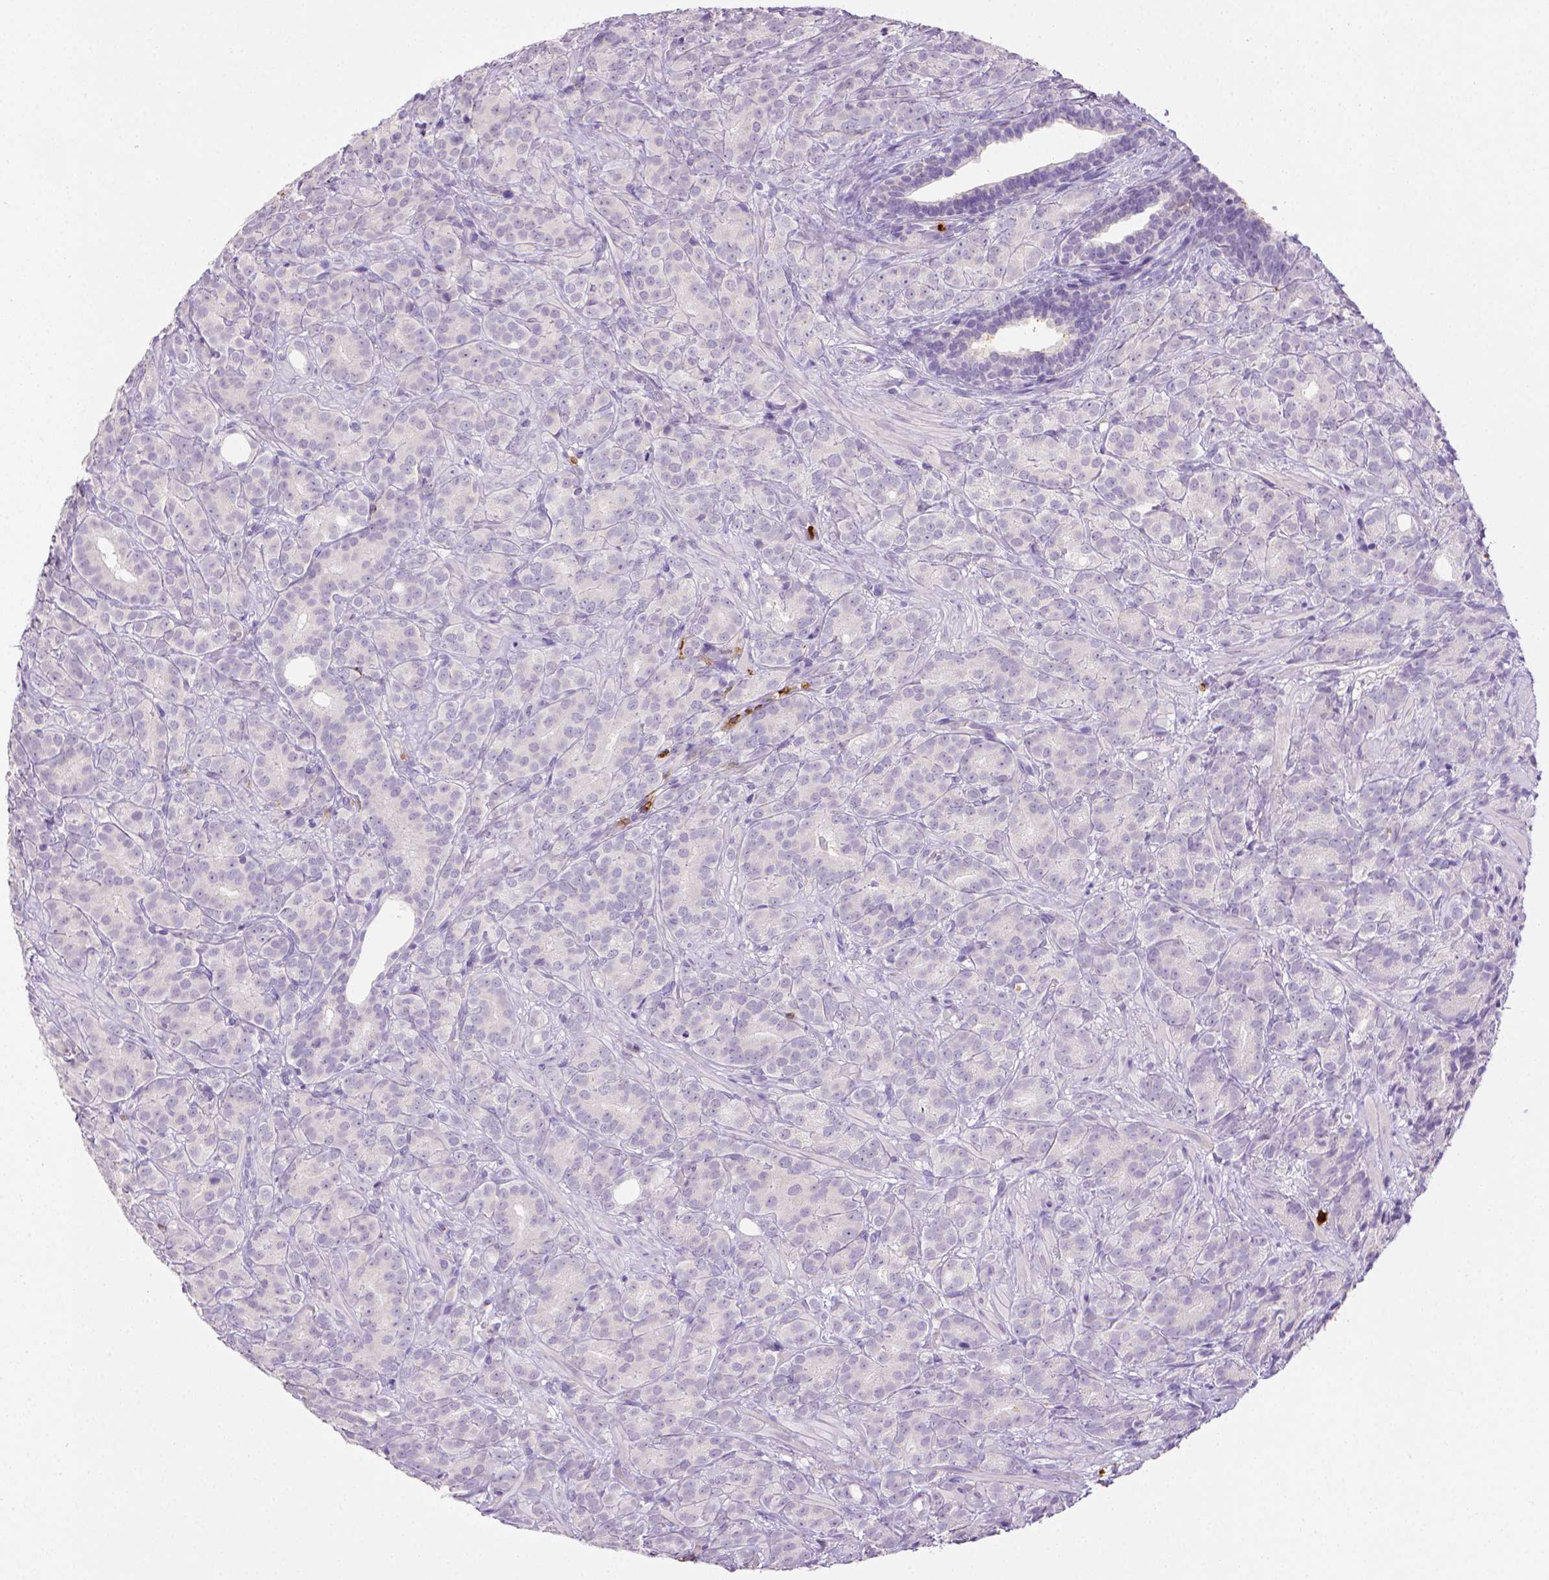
{"staining": {"intensity": "negative", "quantity": "none", "location": "none"}, "tissue": "prostate cancer", "cell_type": "Tumor cells", "image_type": "cancer", "snomed": [{"axis": "morphology", "description": "Adenocarcinoma, High grade"}, {"axis": "topography", "description": "Prostate"}], "caption": "The micrograph shows no significant positivity in tumor cells of high-grade adenocarcinoma (prostate).", "gene": "ITGAM", "patient": {"sex": "male", "age": 90}}